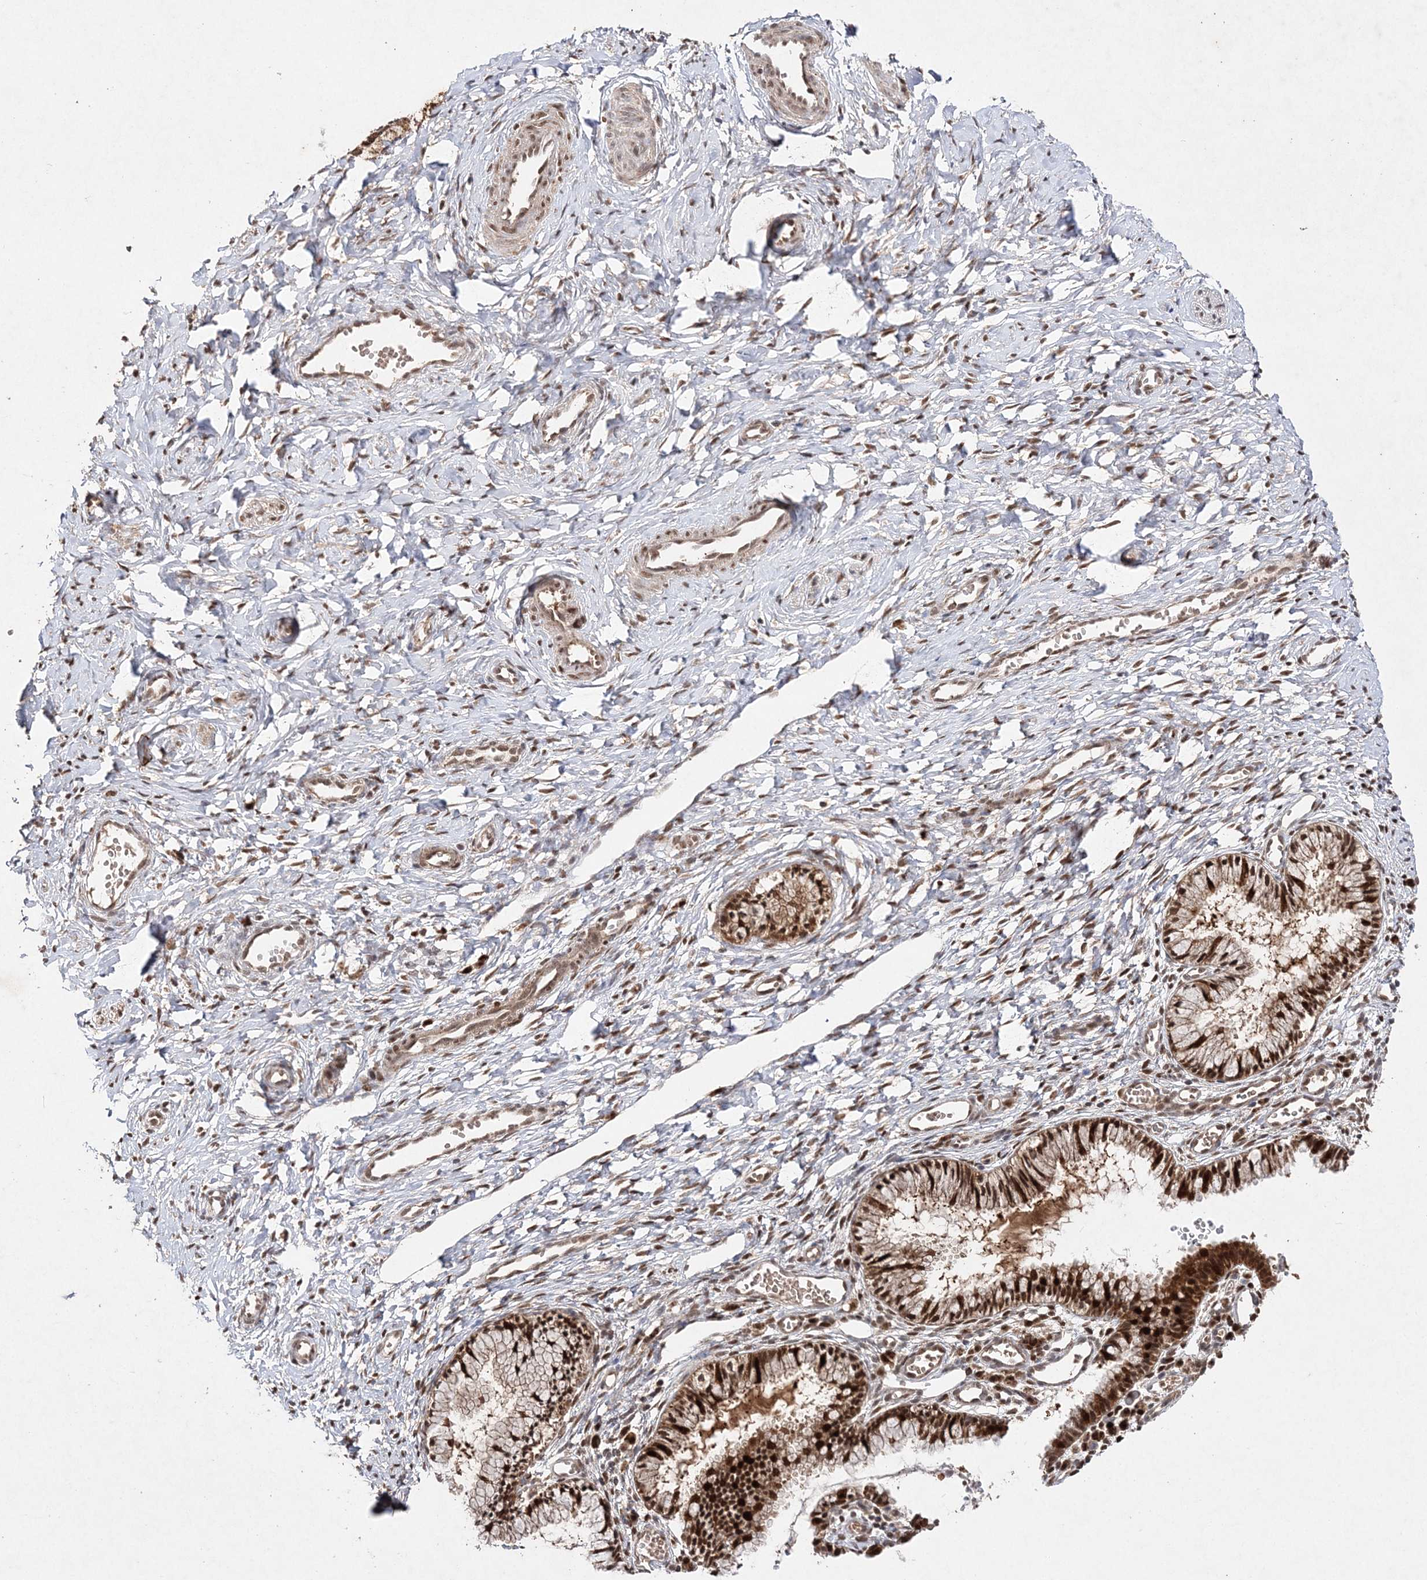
{"staining": {"intensity": "strong", "quantity": ">75%", "location": "nuclear"}, "tissue": "cervix", "cell_type": "Glandular cells", "image_type": "normal", "snomed": [{"axis": "morphology", "description": "Normal tissue, NOS"}, {"axis": "topography", "description": "Cervix"}], "caption": "Immunohistochemistry (DAB (3,3'-diaminobenzidine)) staining of normal cervix reveals strong nuclear protein positivity in approximately >75% of glandular cells. (Stains: DAB (3,3'-diaminobenzidine) in brown, nuclei in blue, Microscopy: brightfield microscopy at high magnification).", "gene": "NIF3L1", "patient": {"sex": "female", "age": 27}}